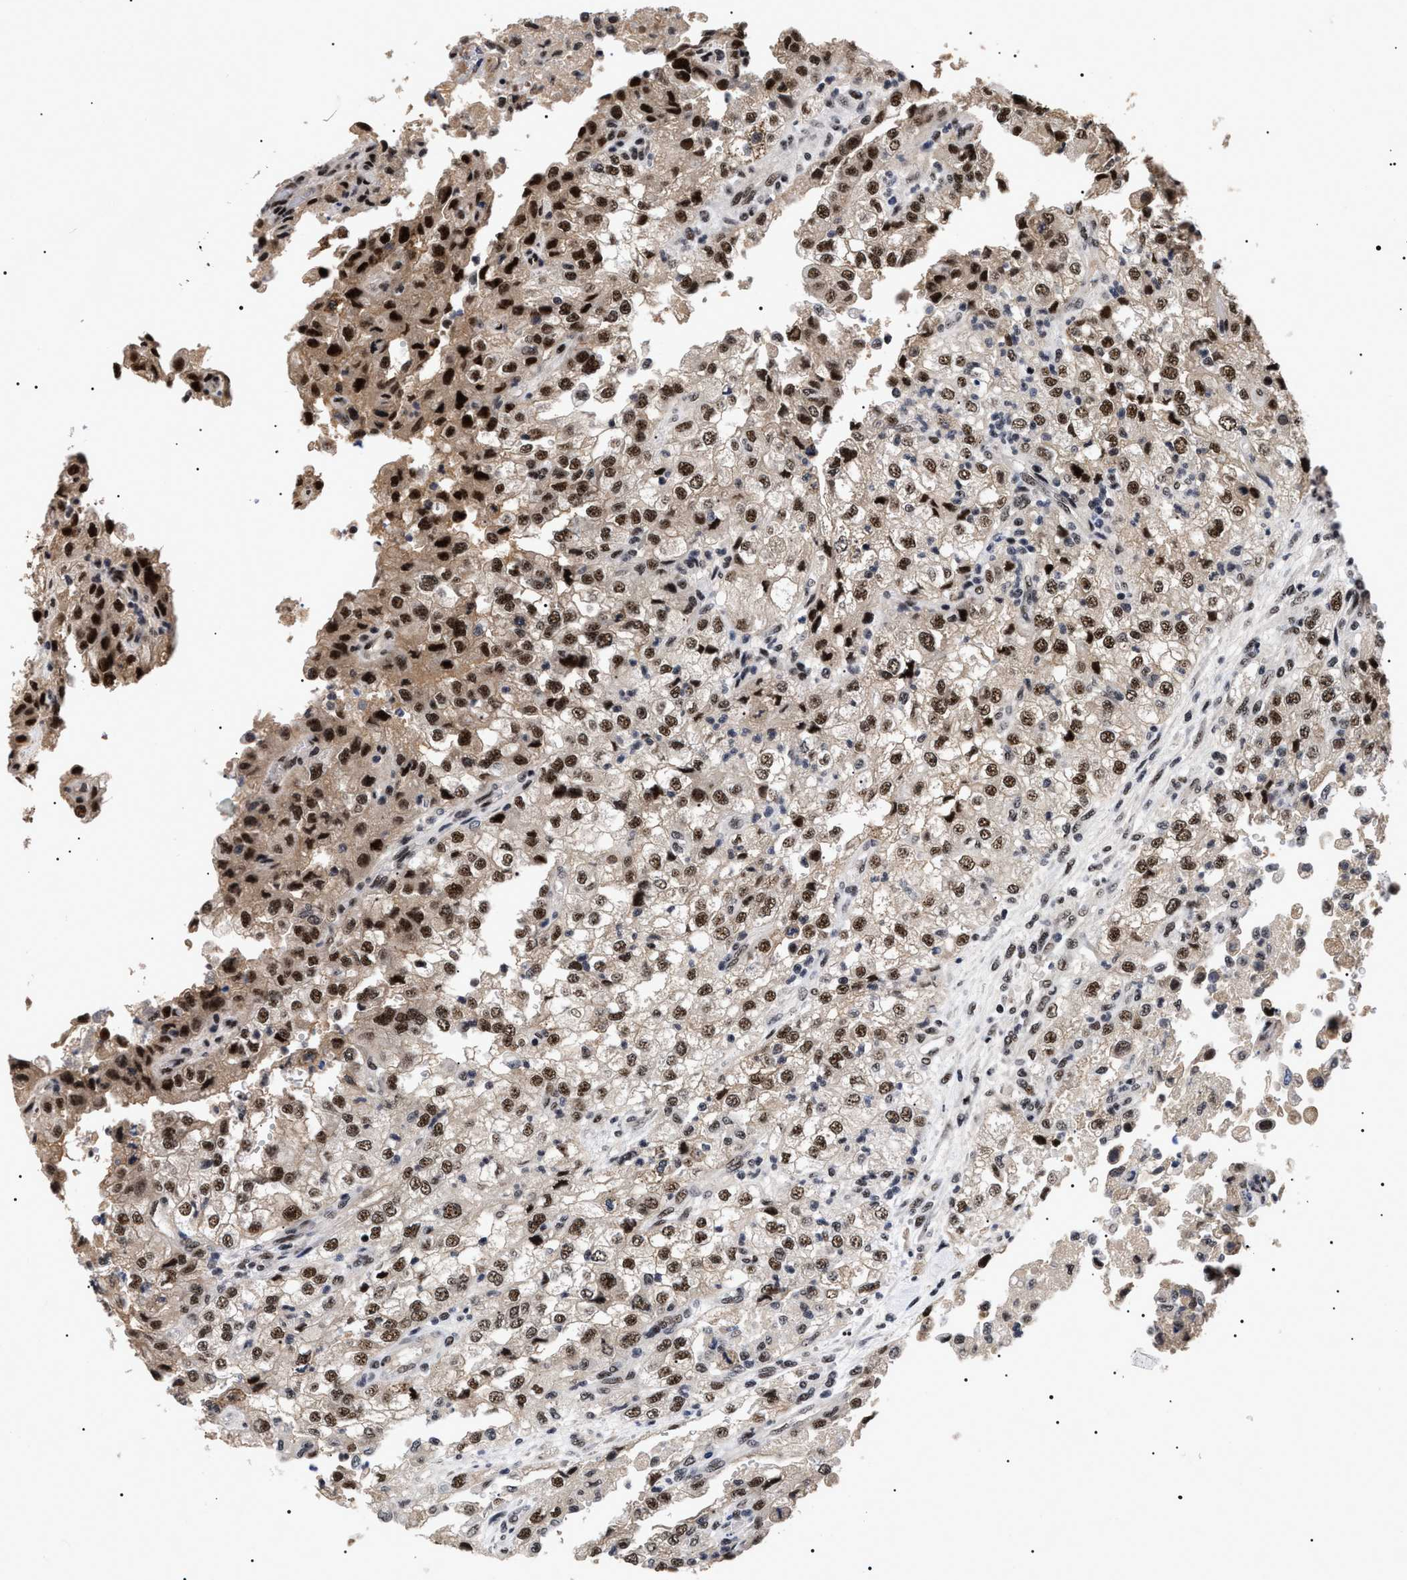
{"staining": {"intensity": "moderate", "quantity": ">75%", "location": "nuclear"}, "tissue": "renal cancer", "cell_type": "Tumor cells", "image_type": "cancer", "snomed": [{"axis": "morphology", "description": "Adenocarcinoma, NOS"}, {"axis": "topography", "description": "Kidney"}], "caption": "This is a histology image of IHC staining of adenocarcinoma (renal), which shows moderate staining in the nuclear of tumor cells.", "gene": "CAAP1", "patient": {"sex": "female", "age": 54}}